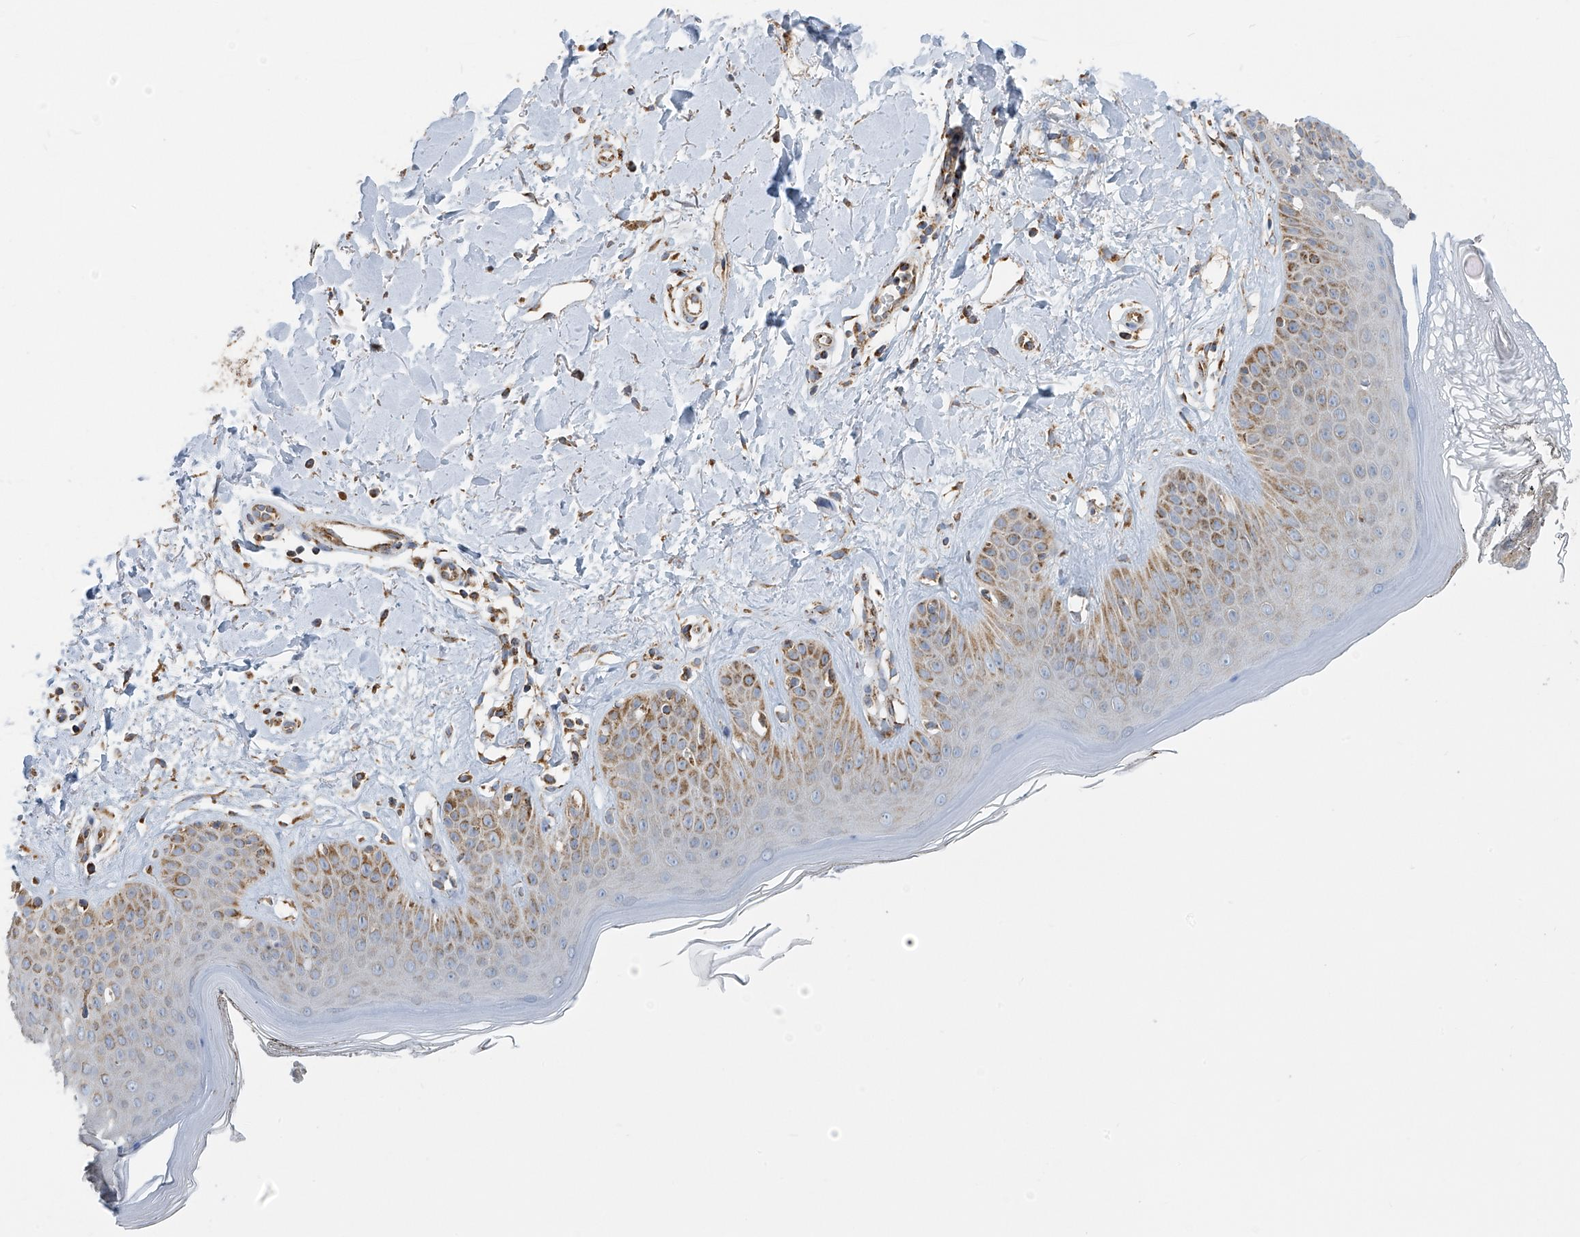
{"staining": {"intensity": "moderate", "quantity": ">75%", "location": "cytoplasmic/membranous"}, "tissue": "skin", "cell_type": "Fibroblasts", "image_type": "normal", "snomed": [{"axis": "morphology", "description": "Normal tissue, NOS"}, {"axis": "topography", "description": "Skin"}], "caption": "Protein expression by immunohistochemistry reveals moderate cytoplasmic/membranous staining in about >75% of fibroblasts in benign skin.", "gene": "PNPT1", "patient": {"sex": "female", "age": 64}}